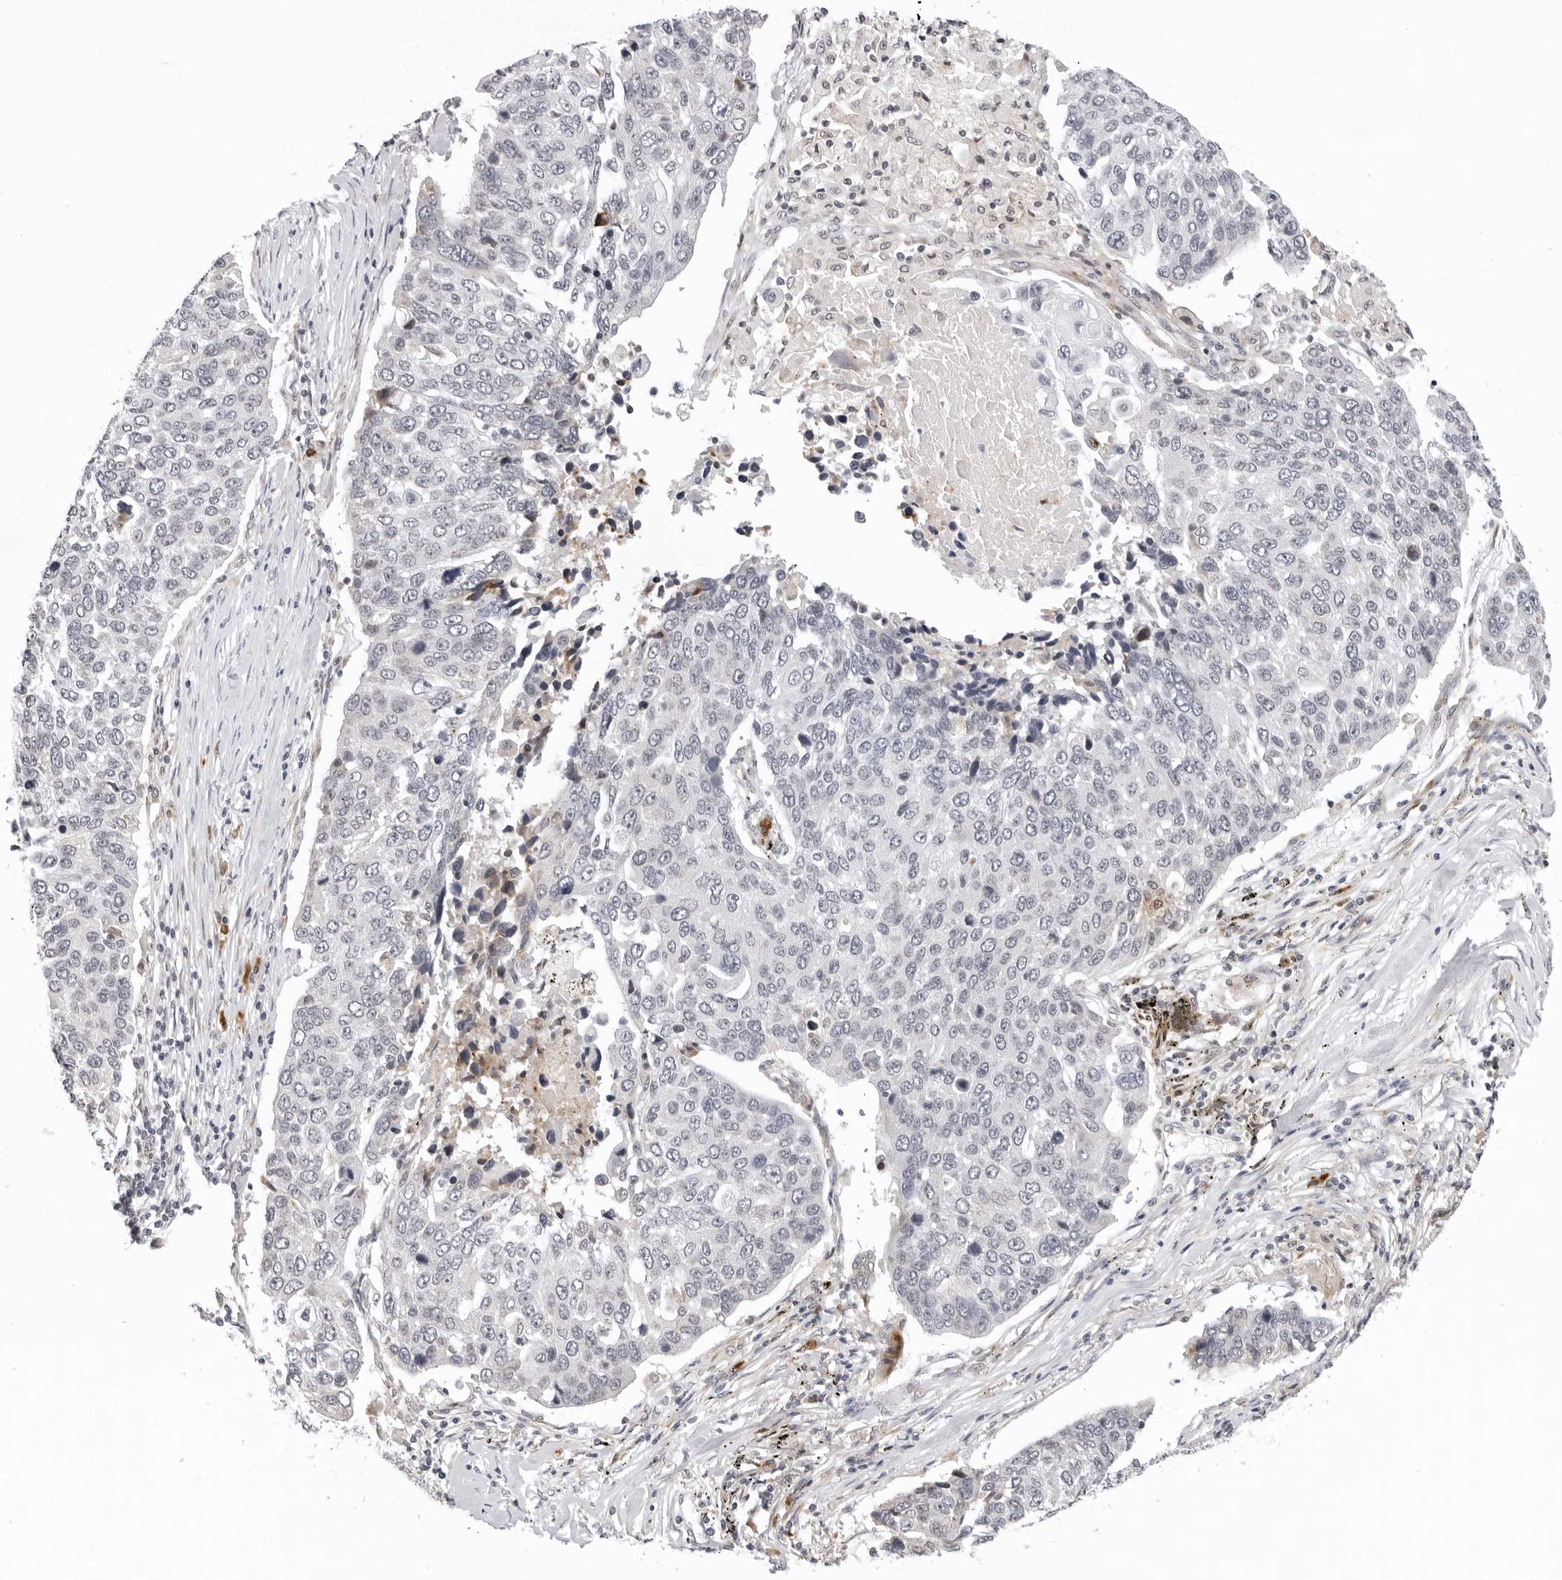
{"staining": {"intensity": "negative", "quantity": "none", "location": "none"}, "tissue": "lung cancer", "cell_type": "Tumor cells", "image_type": "cancer", "snomed": [{"axis": "morphology", "description": "Squamous cell carcinoma, NOS"}, {"axis": "topography", "description": "Lung"}], "caption": "A photomicrograph of lung squamous cell carcinoma stained for a protein displays no brown staining in tumor cells. (Brightfield microscopy of DAB (3,3'-diaminobenzidine) IHC at high magnification).", "gene": "IL17RA", "patient": {"sex": "male", "age": 66}}